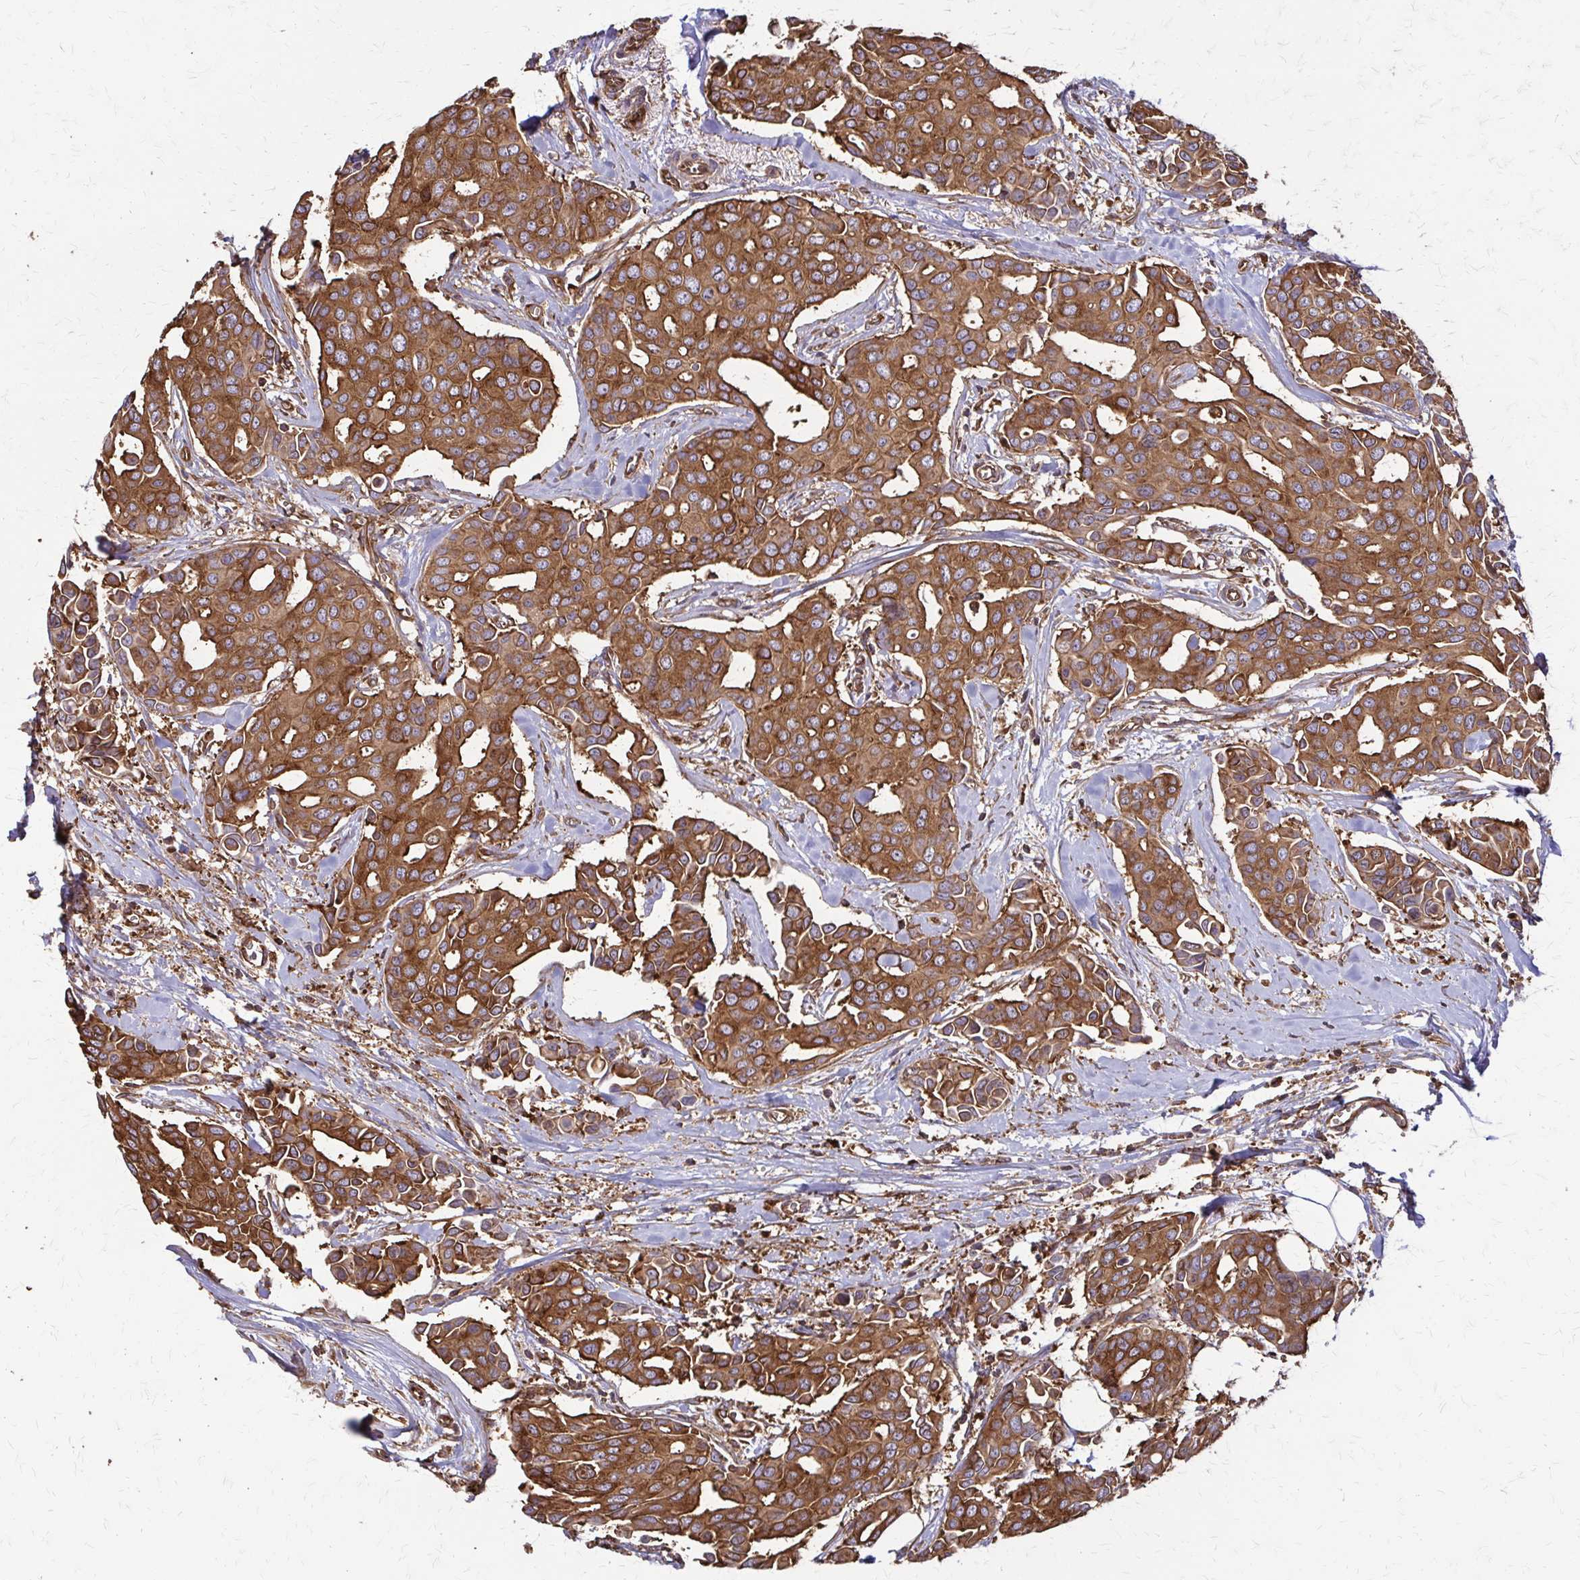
{"staining": {"intensity": "strong", "quantity": ">75%", "location": "cytoplasmic/membranous"}, "tissue": "breast cancer", "cell_type": "Tumor cells", "image_type": "cancer", "snomed": [{"axis": "morphology", "description": "Duct carcinoma"}, {"axis": "topography", "description": "Breast"}], "caption": "A micrograph of human intraductal carcinoma (breast) stained for a protein exhibits strong cytoplasmic/membranous brown staining in tumor cells.", "gene": "EEF2", "patient": {"sex": "female", "age": 54}}